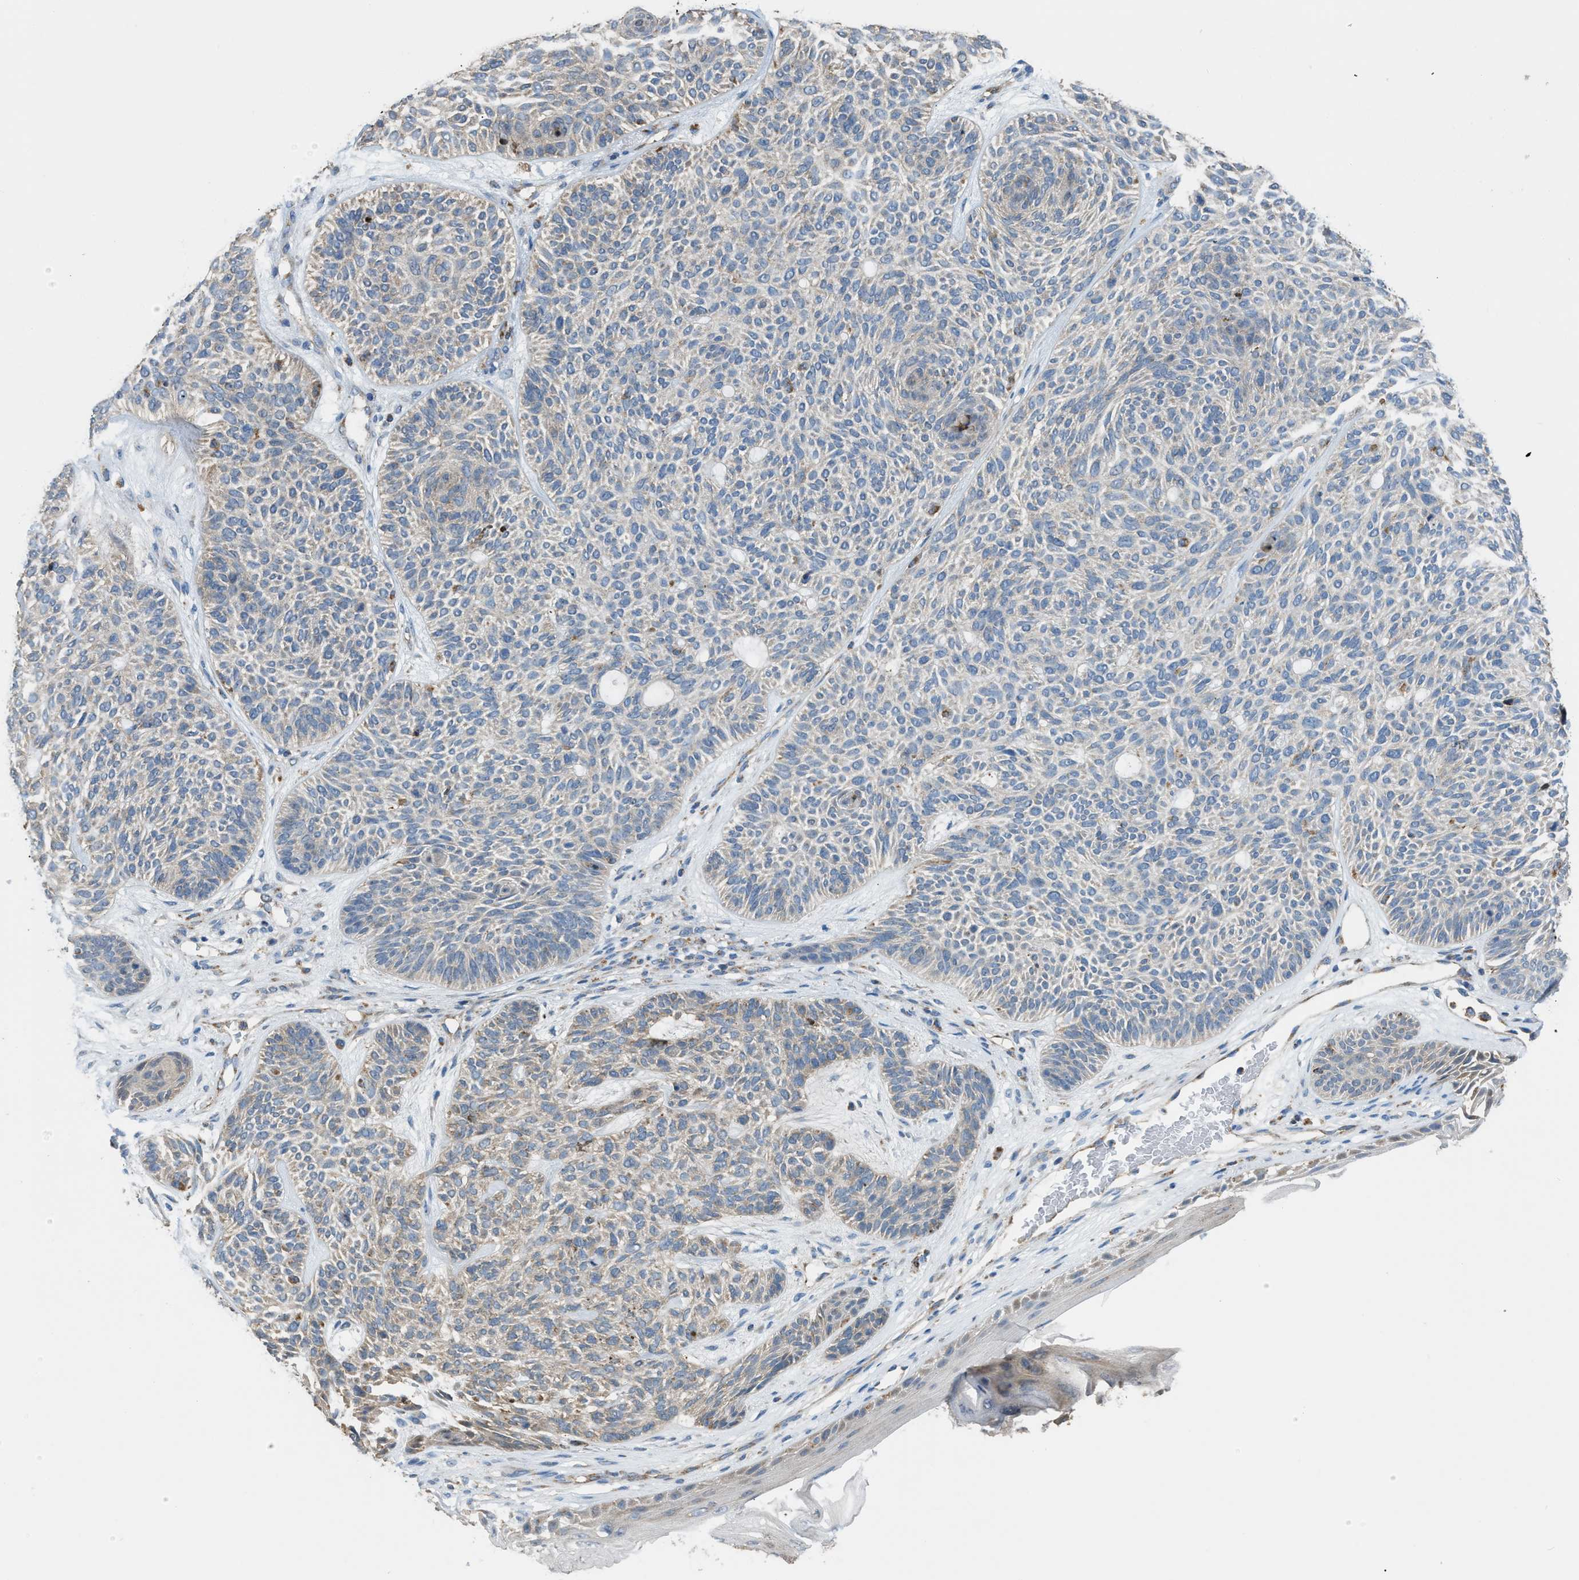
{"staining": {"intensity": "weak", "quantity": "<25%", "location": "cytoplasmic/membranous"}, "tissue": "skin cancer", "cell_type": "Tumor cells", "image_type": "cancer", "snomed": [{"axis": "morphology", "description": "Basal cell carcinoma"}, {"axis": "topography", "description": "Skin"}], "caption": "A histopathology image of basal cell carcinoma (skin) stained for a protein shows no brown staining in tumor cells.", "gene": "ETFB", "patient": {"sex": "male", "age": 55}}